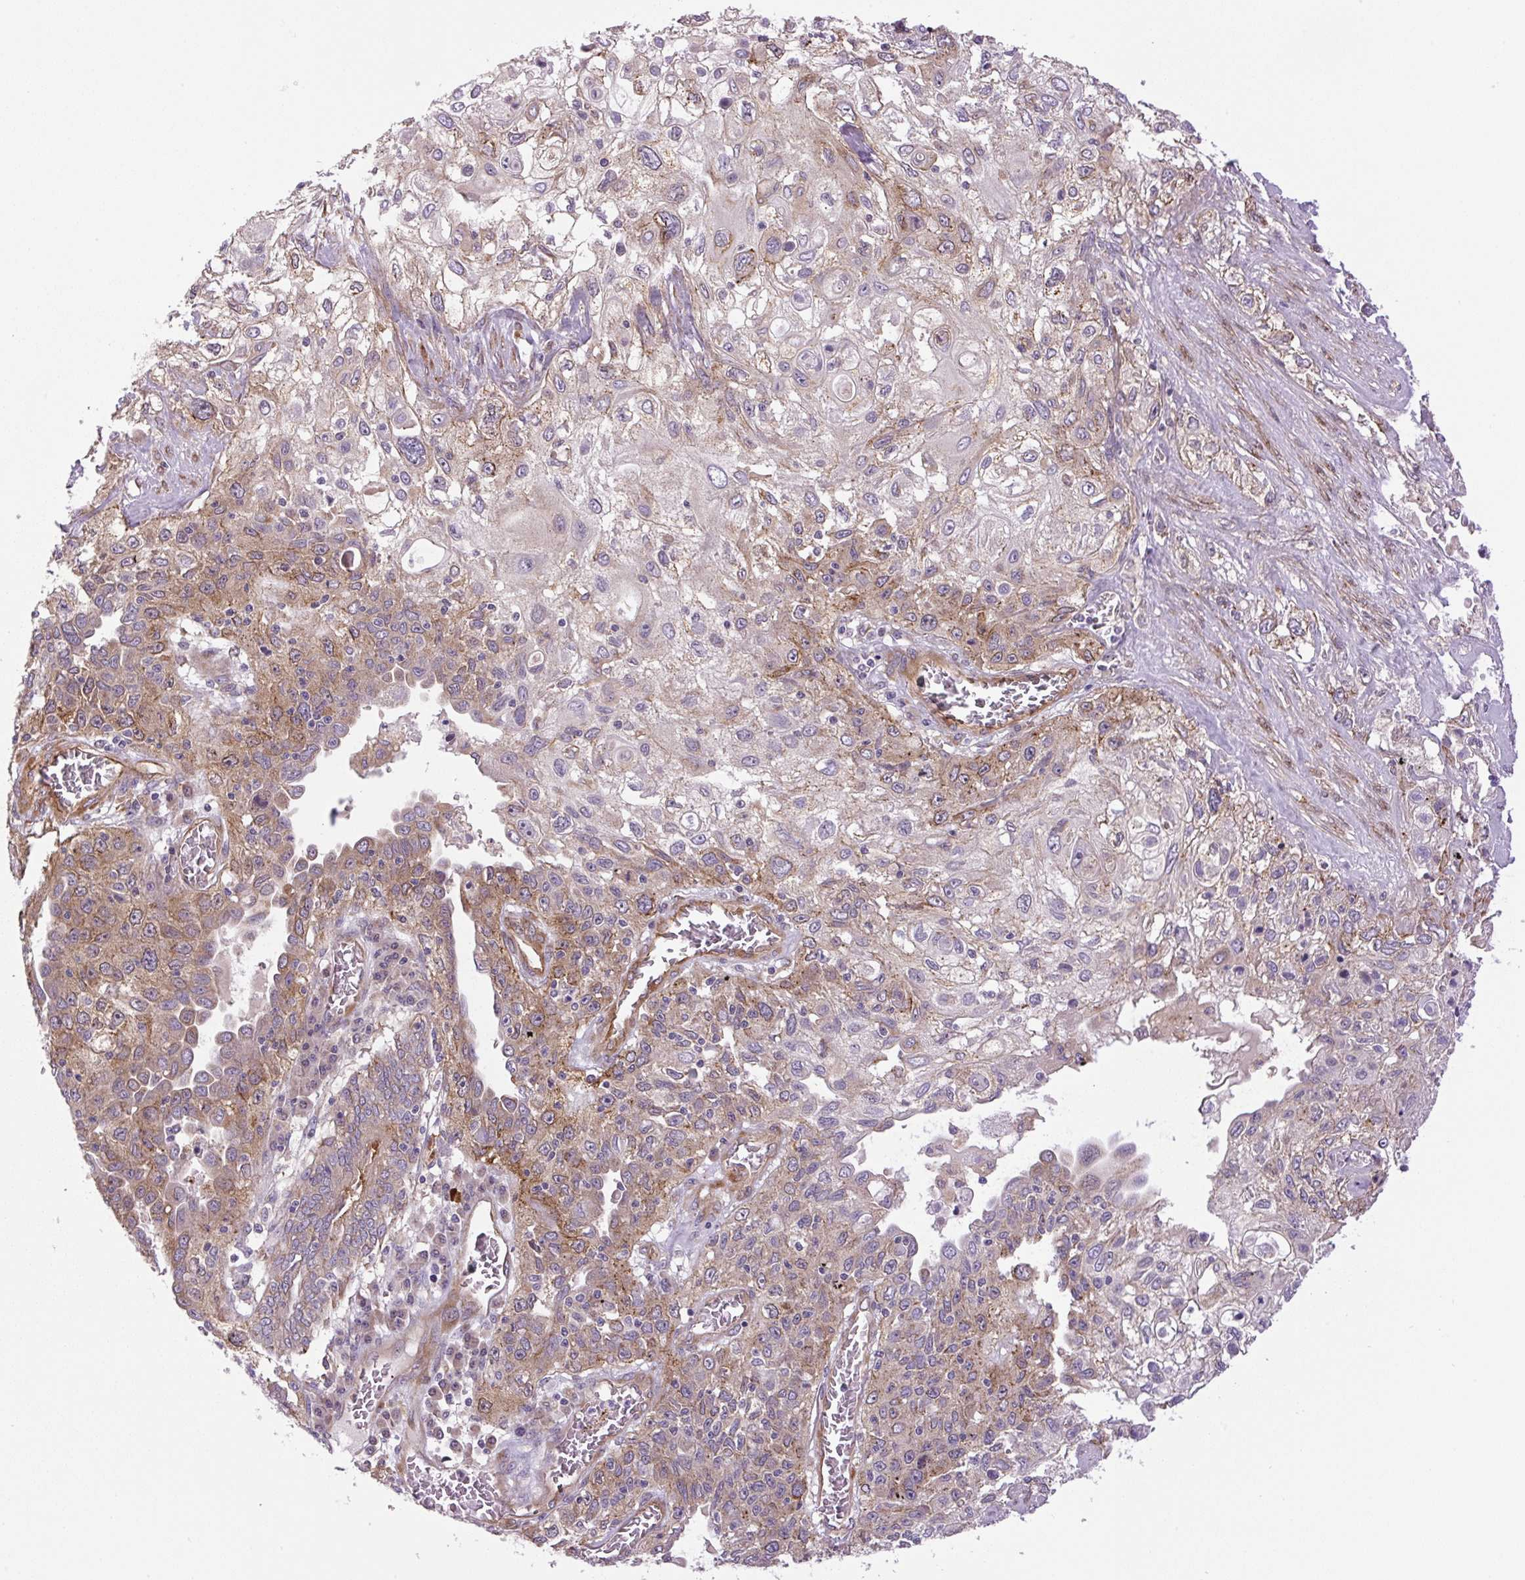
{"staining": {"intensity": "moderate", "quantity": "25%-75%", "location": "cytoplasmic/membranous"}, "tissue": "lung cancer", "cell_type": "Tumor cells", "image_type": "cancer", "snomed": [{"axis": "morphology", "description": "Squamous cell carcinoma, NOS"}, {"axis": "topography", "description": "Lung"}], "caption": "The photomicrograph shows immunohistochemical staining of lung cancer. There is moderate cytoplasmic/membranous staining is identified in approximately 25%-75% of tumor cells.", "gene": "SEPTIN10", "patient": {"sex": "female", "age": 69}}